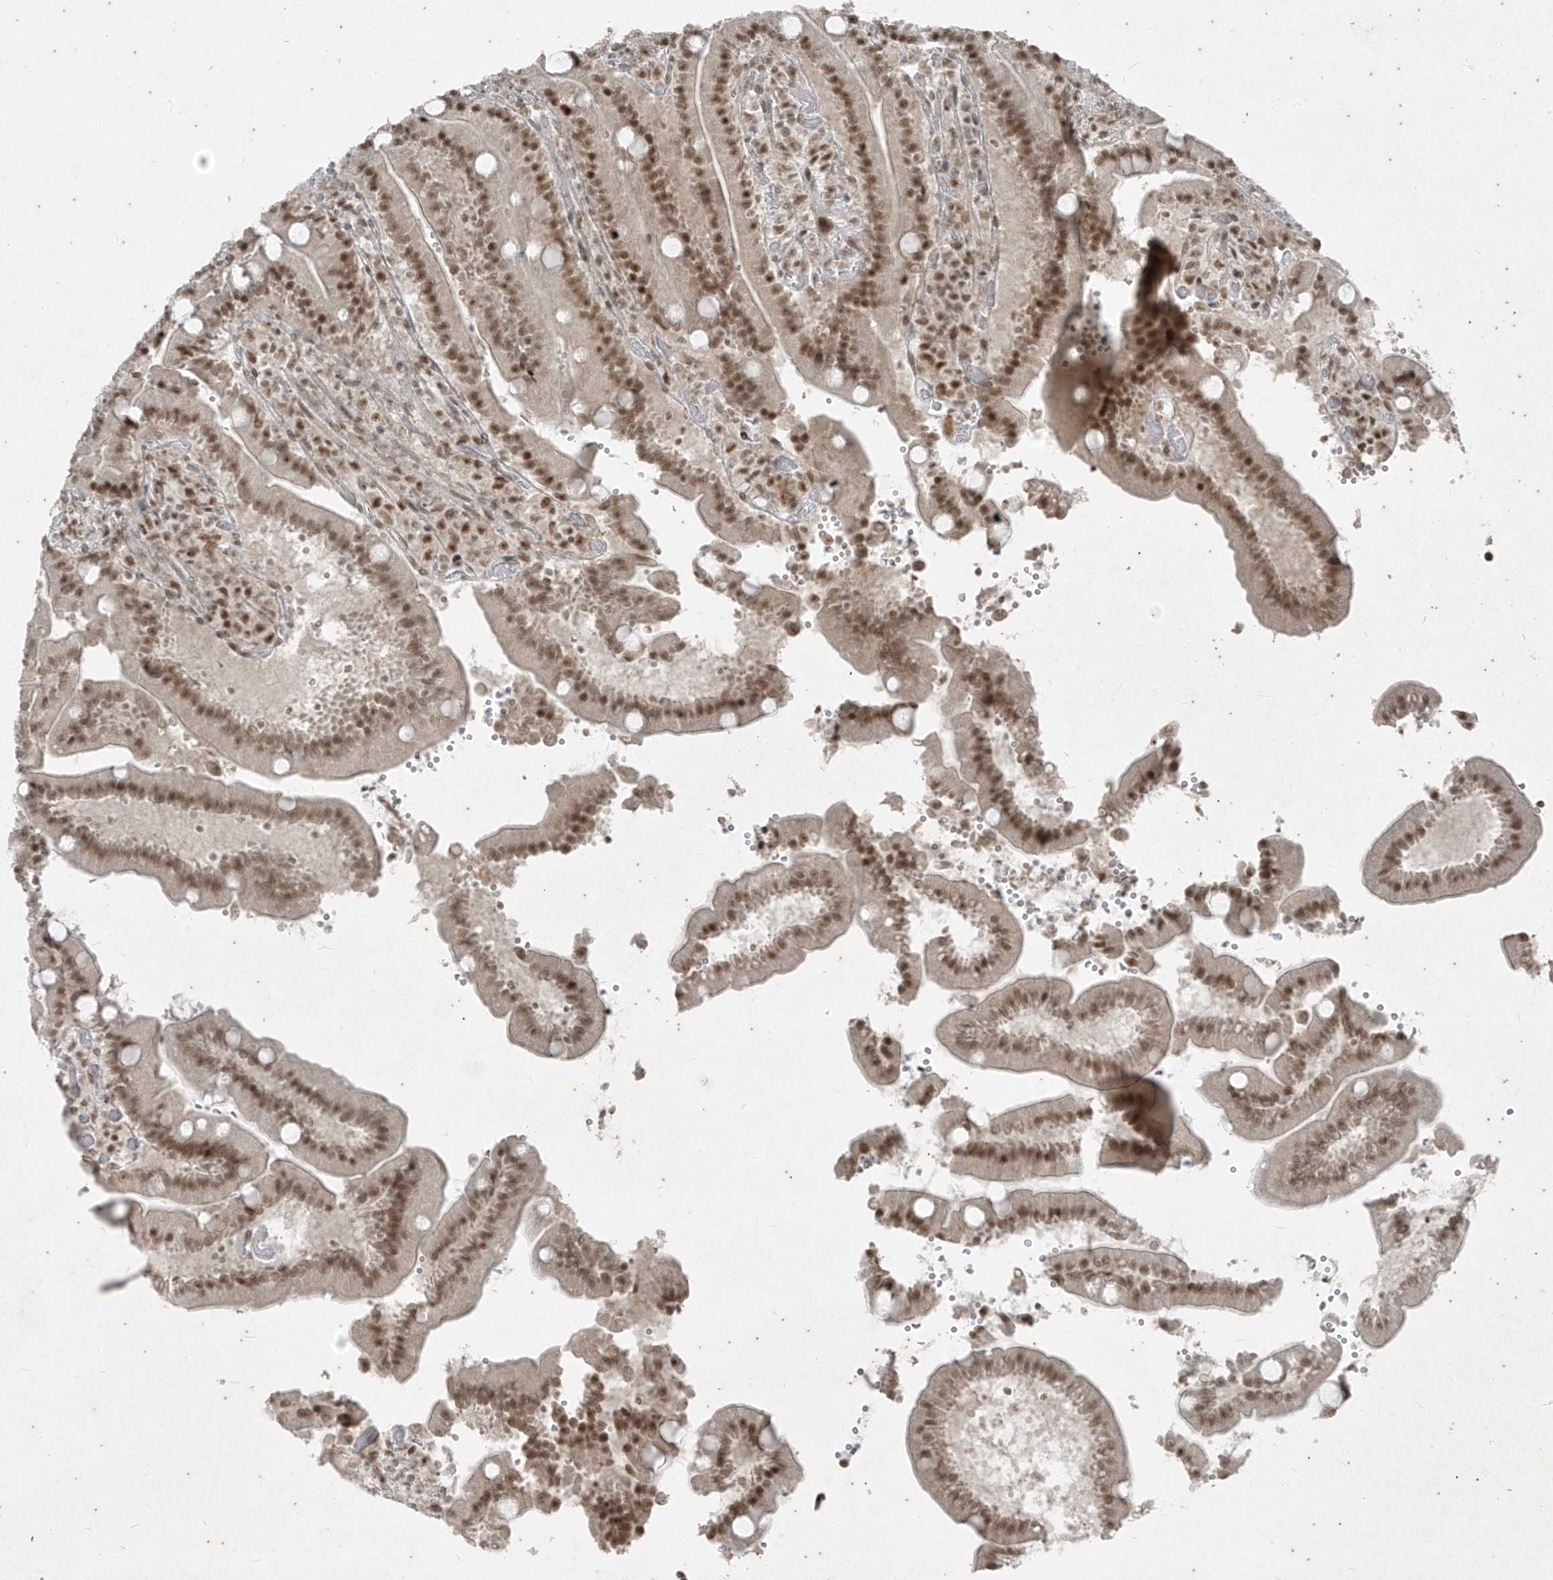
{"staining": {"intensity": "strong", "quantity": ">75%", "location": "nuclear"}, "tissue": "duodenum", "cell_type": "Glandular cells", "image_type": "normal", "snomed": [{"axis": "morphology", "description": "Normal tissue, NOS"}, {"axis": "topography", "description": "Duodenum"}], "caption": "Immunohistochemical staining of unremarkable duodenum shows >75% levels of strong nuclear protein expression in approximately >75% of glandular cells.", "gene": "ZNF354B", "patient": {"sex": "female", "age": 62}}